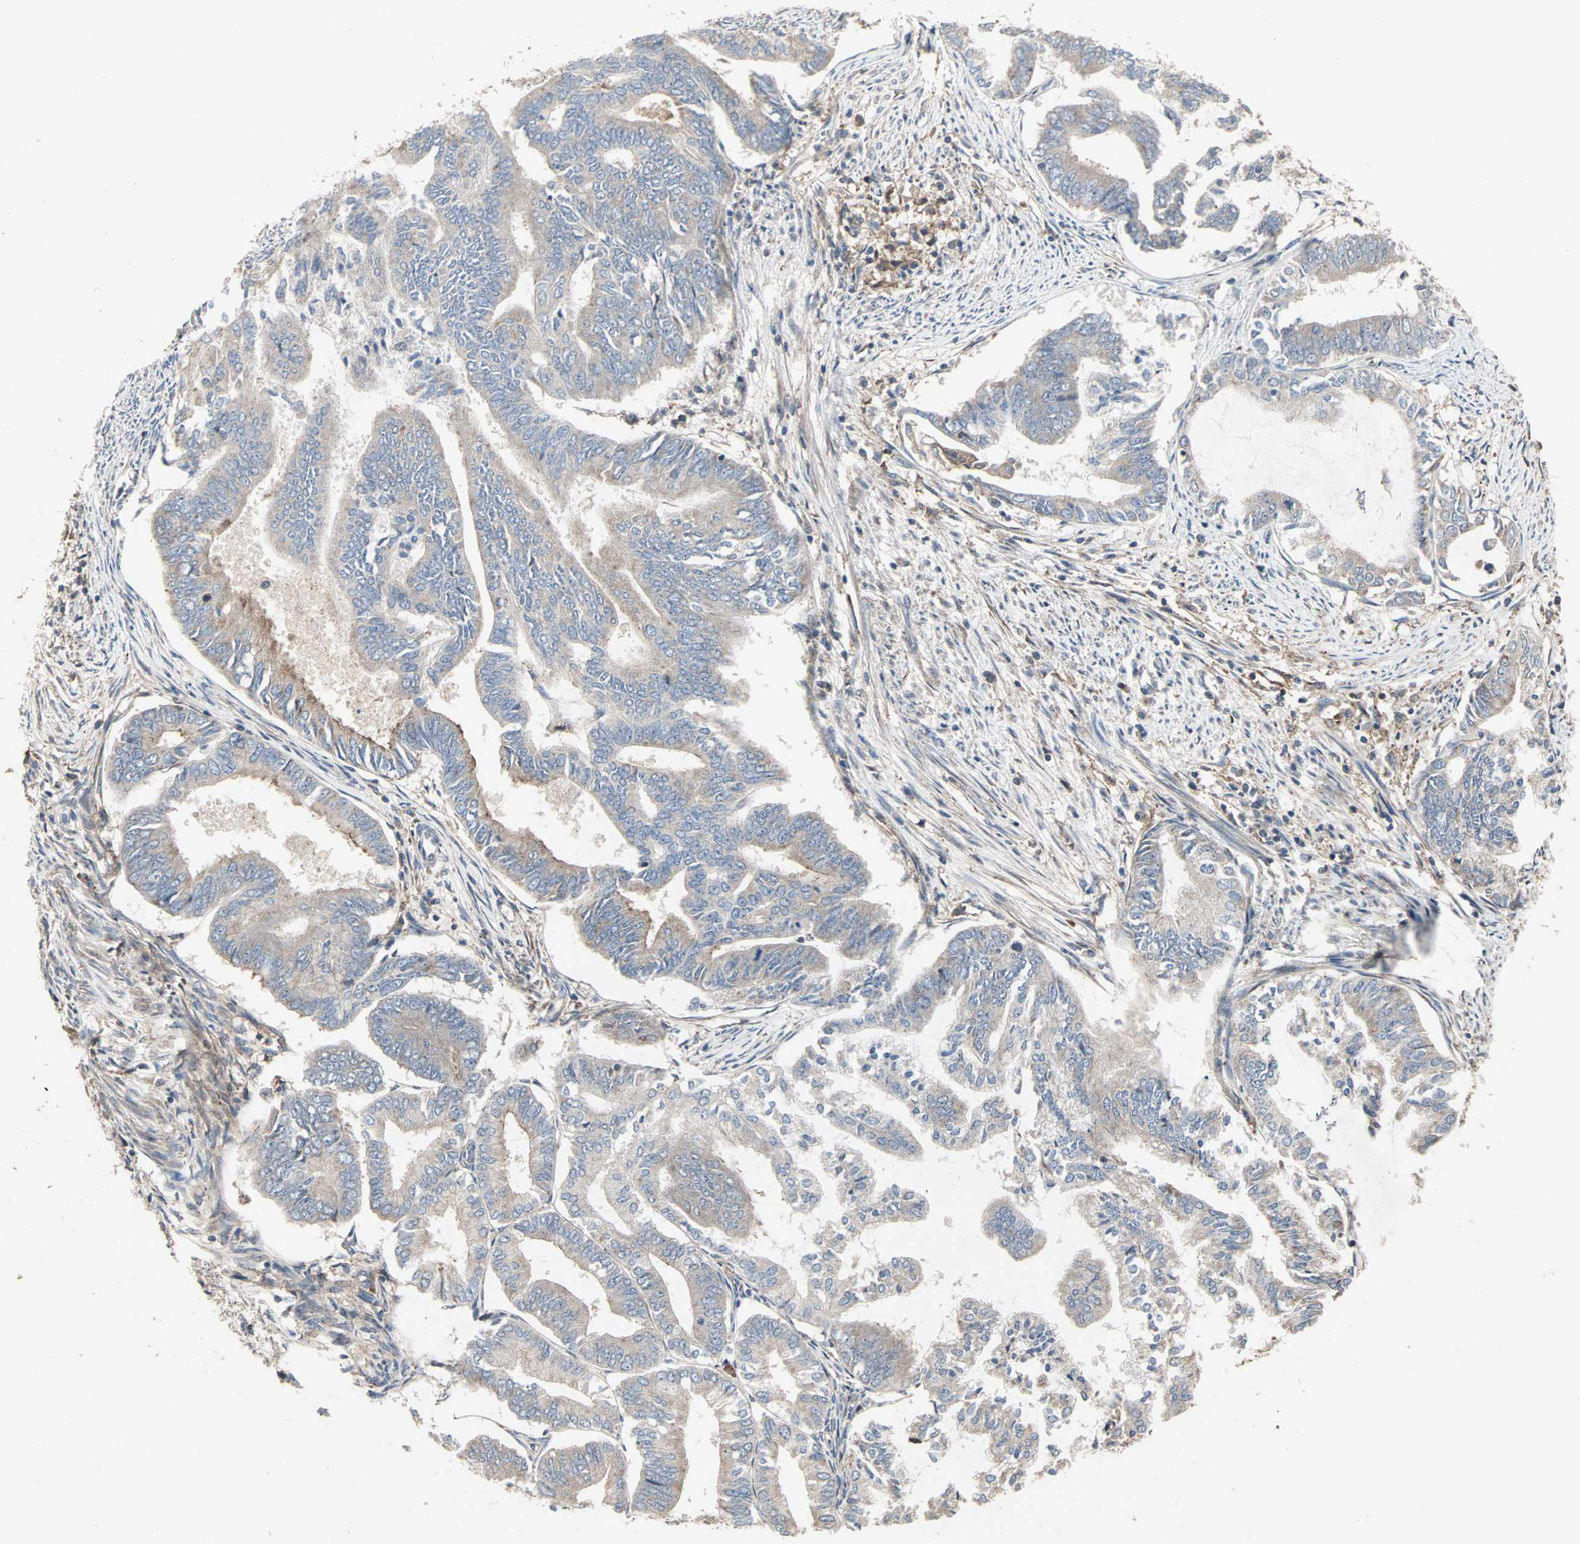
{"staining": {"intensity": "weak", "quantity": ">75%", "location": "cytoplasmic/membranous"}, "tissue": "endometrial cancer", "cell_type": "Tumor cells", "image_type": "cancer", "snomed": [{"axis": "morphology", "description": "Adenocarcinoma, NOS"}, {"axis": "topography", "description": "Endometrium"}], "caption": "About >75% of tumor cells in adenocarcinoma (endometrial) show weak cytoplasmic/membranous protein expression as visualized by brown immunohistochemical staining.", "gene": "GNAI2", "patient": {"sex": "female", "age": 86}}